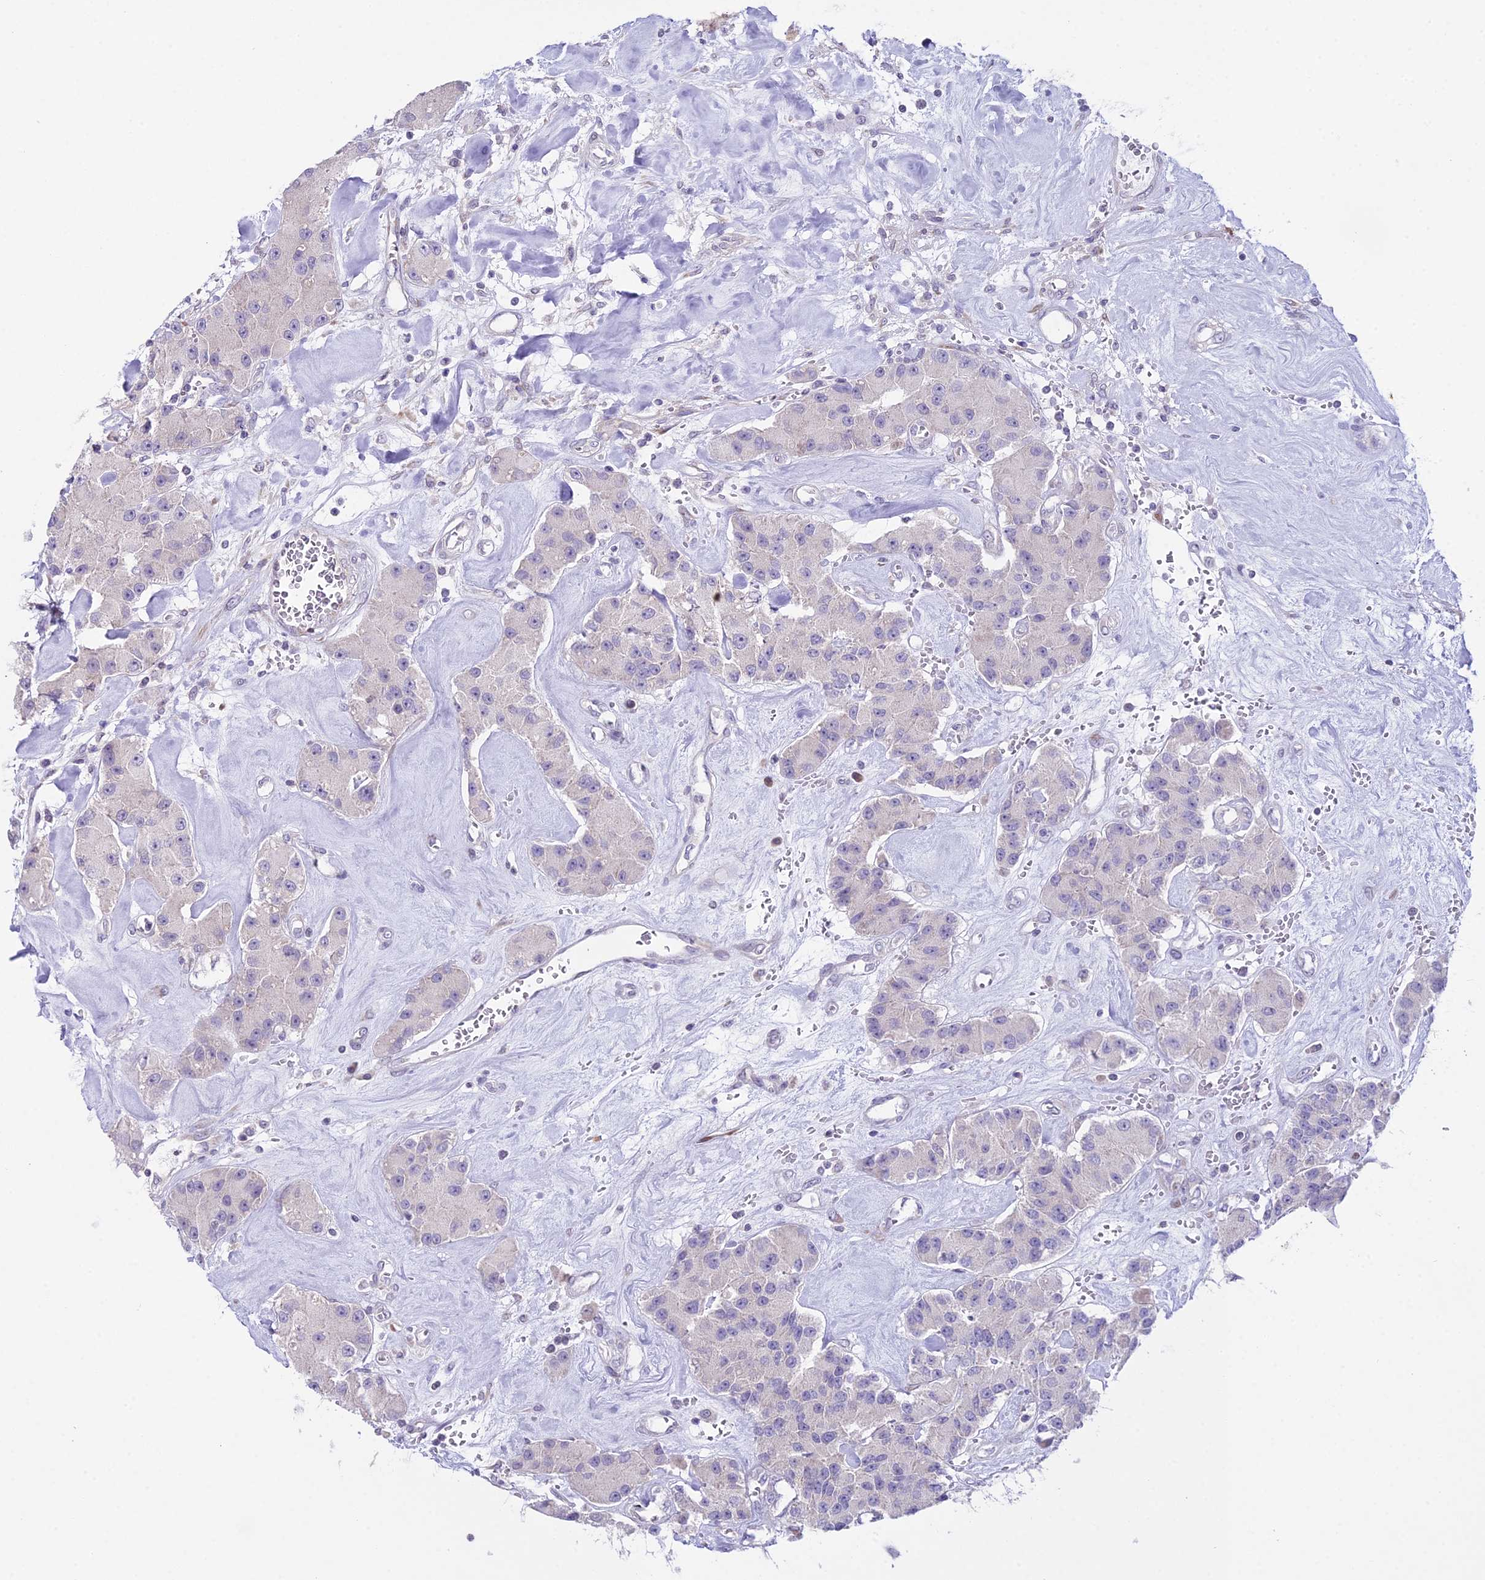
{"staining": {"intensity": "negative", "quantity": "none", "location": "none"}, "tissue": "carcinoid", "cell_type": "Tumor cells", "image_type": "cancer", "snomed": [{"axis": "morphology", "description": "Carcinoid, malignant, NOS"}, {"axis": "topography", "description": "Pancreas"}], "caption": "High magnification brightfield microscopy of carcinoid (malignant) stained with DAB (3,3'-diaminobenzidine) (brown) and counterstained with hematoxylin (blue): tumor cells show no significant expression.", "gene": "RPS26", "patient": {"sex": "male", "age": 41}}